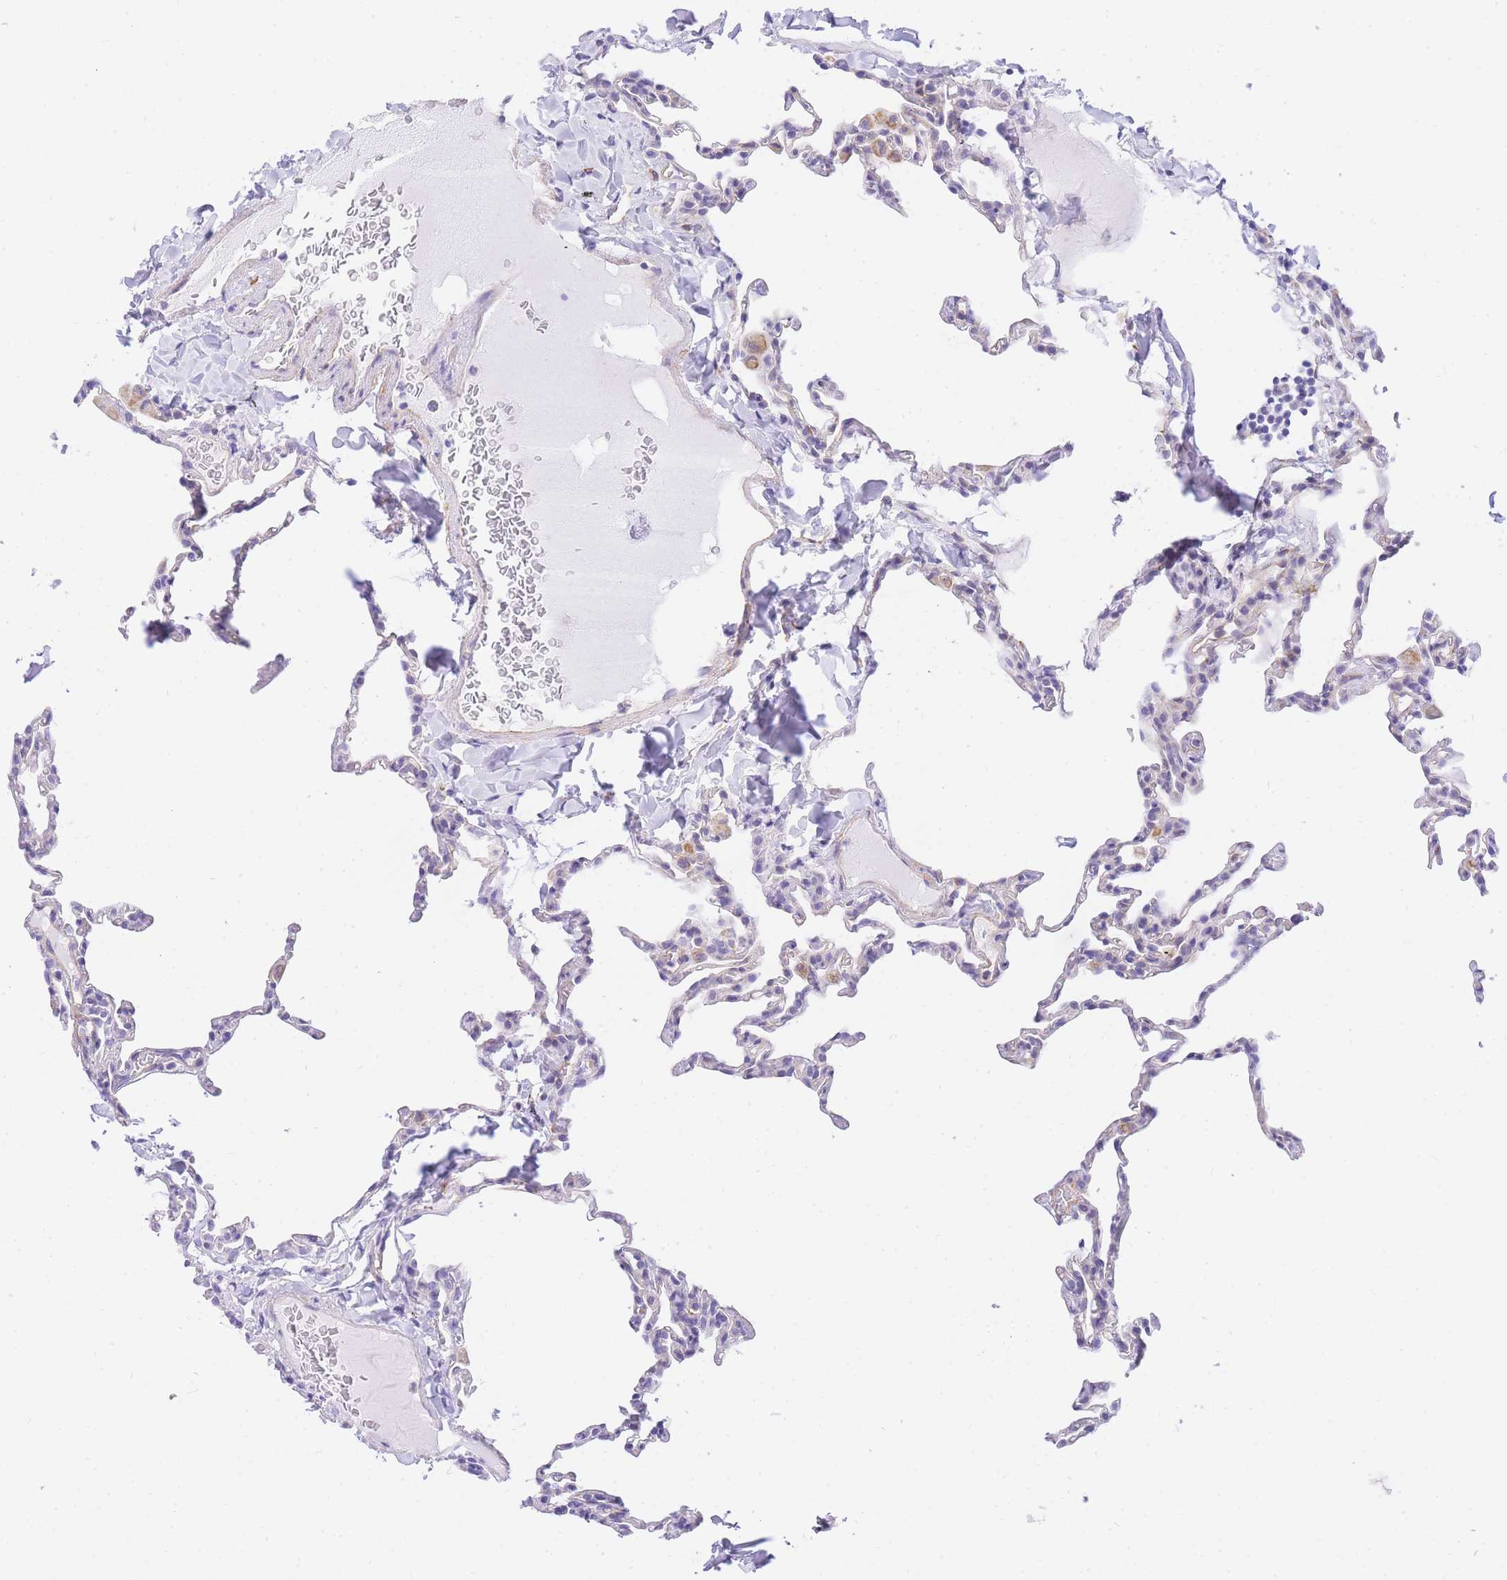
{"staining": {"intensity": "negative", "quantity": "none", "location": "none"}, "tissue": "lung", "cell_type": "Alveolar cells", "image_type": "normal", "snomed": [{"axis": "morphology", "description": "Normal tissue, NOS"}, {"axis": "topography", "description": "Lung"}], "caption": "The micrograph exhibits no significant positivity in alveolar cells of lung.", "gene": "SRSF12", "patient": {"sex": "male", "age": 20}}